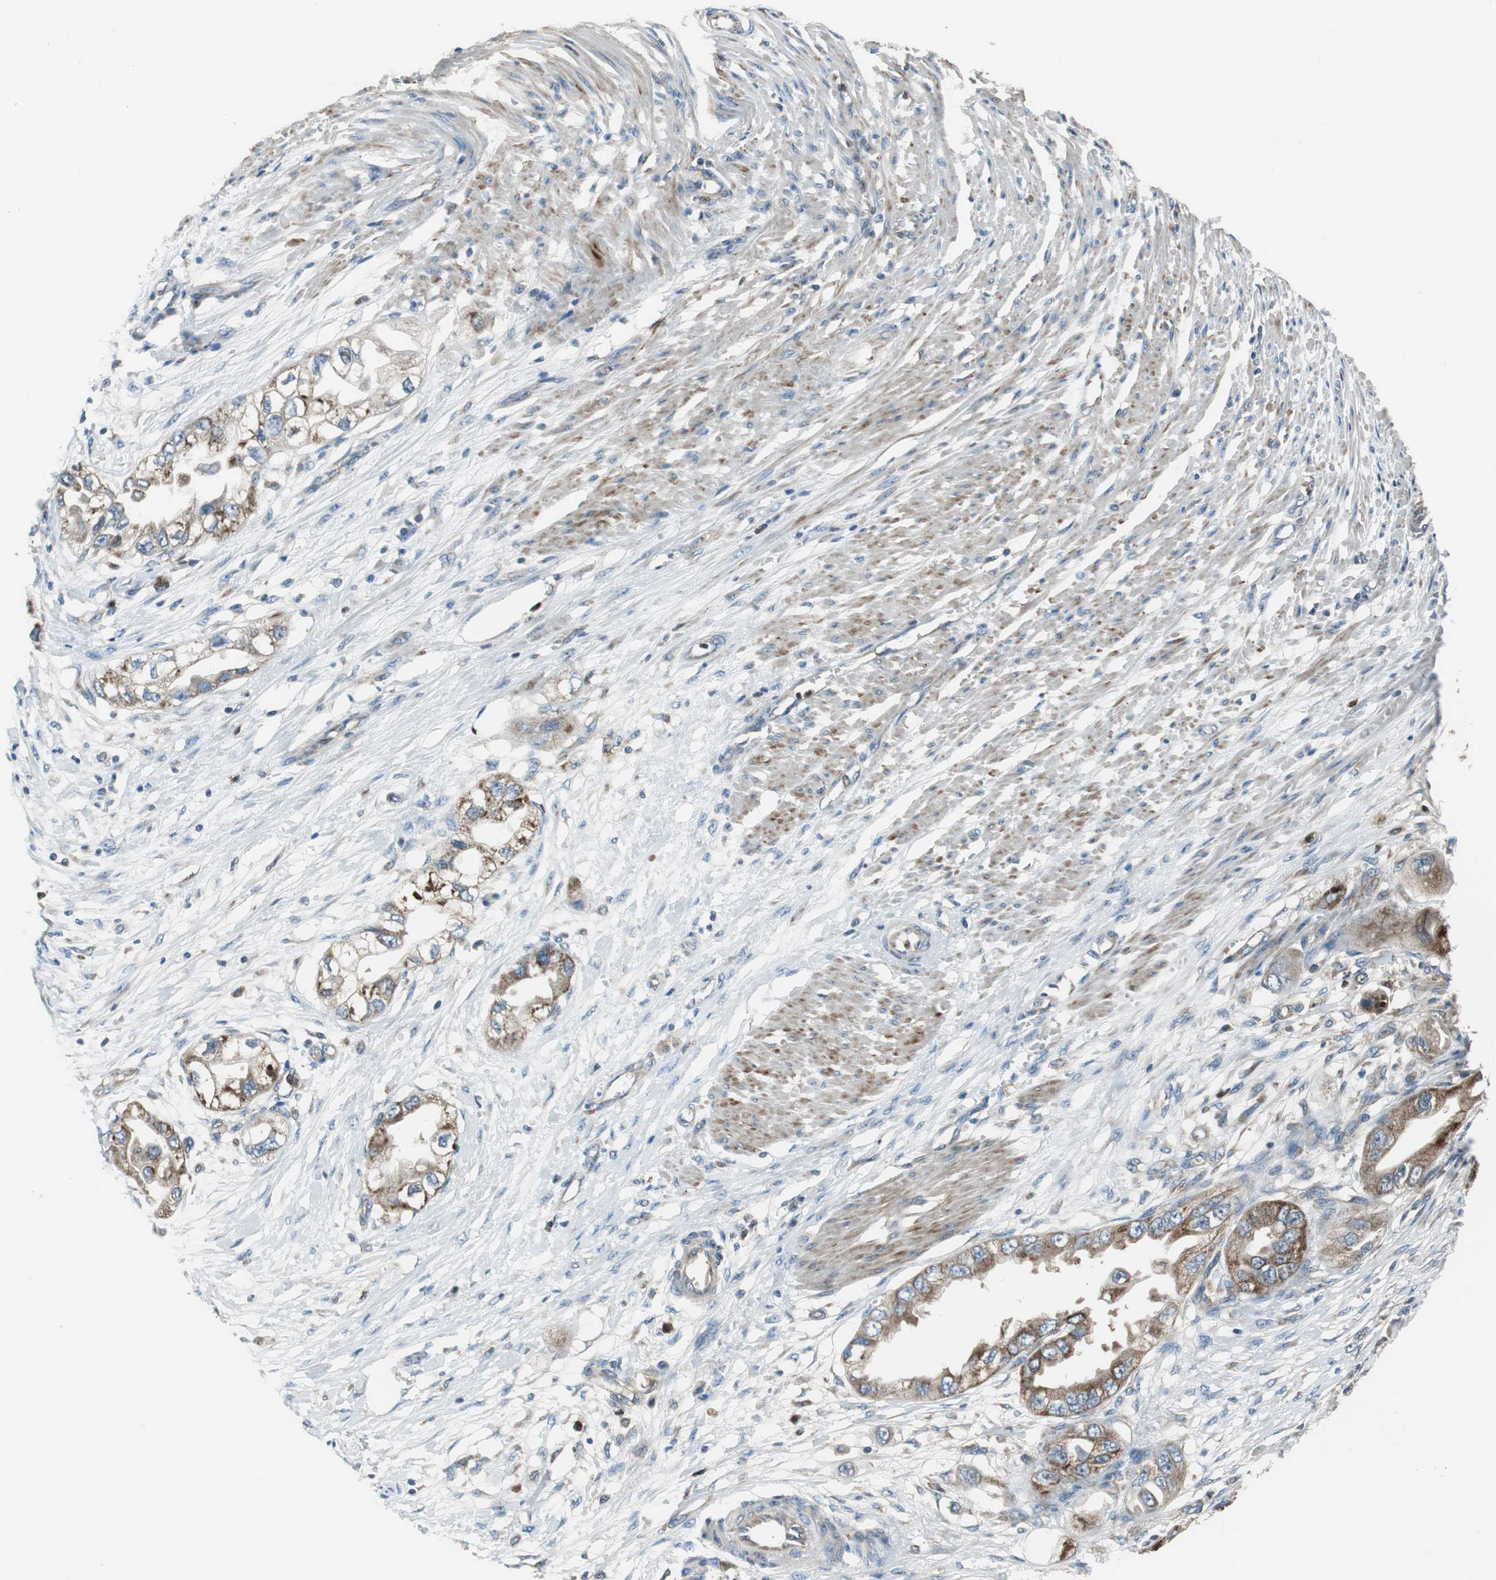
{"staining": {"intensity": "strong", "quantity": ">75%", "location": "cytoplasmic/membranous"}, "tissue": "endometrial cancer", "cell_type": "Tumor cells", "image_type": "cancer", "snomed": [{"axis": "morphology", "description": "Adenocarcinoma, NOS"}, {"axis": "topography", "description": "Endometrium"}], "caption": "Immunohistochemical staining of human adenocarcinoma (endometrial) displays high levels of strong cytoplasmic/membranous protein positivity in about >75% of tumor cells.", "gene": "PI4KB", "patient": {"sex": "female", "age": 67}}